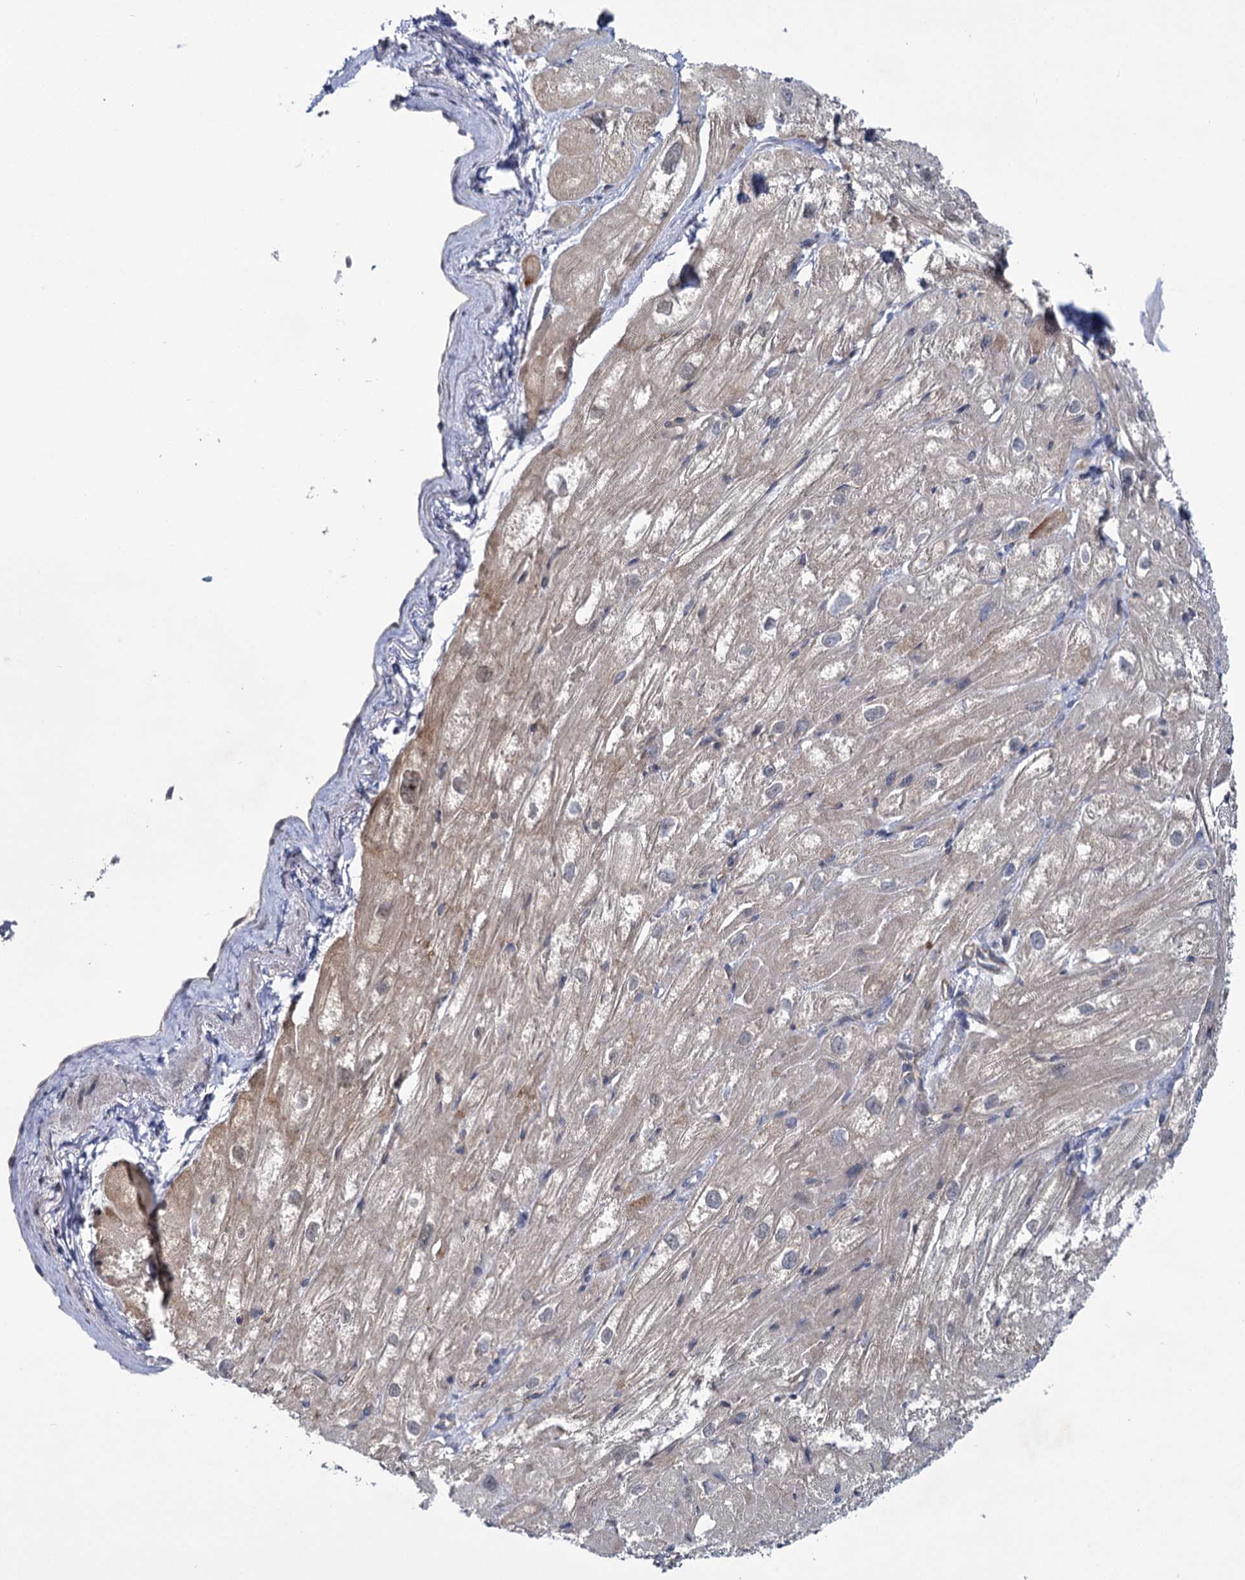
{"staining": {"intensity": "moderate", "quantity": "<25%", "location": "cytoplasmic/membranous"}, "tissue": "heart muscle", "cell_type": "Cardiomyocytes", "image_type": "normal", "snomed": [{"axis": "morphology", "description": "Normal tissue, NOS"}, {"axis": "topography", "description": "Heart"}], "caption": "This is a photomicrograph of immunohistochemistry (IHC) staining of normal heart muscle, which shows moderate staining in the cytoplasmic/membranous of cardiomyocytes.", "gene": "MBLAC2", "patient": {"sex": "male", "age": 50}}